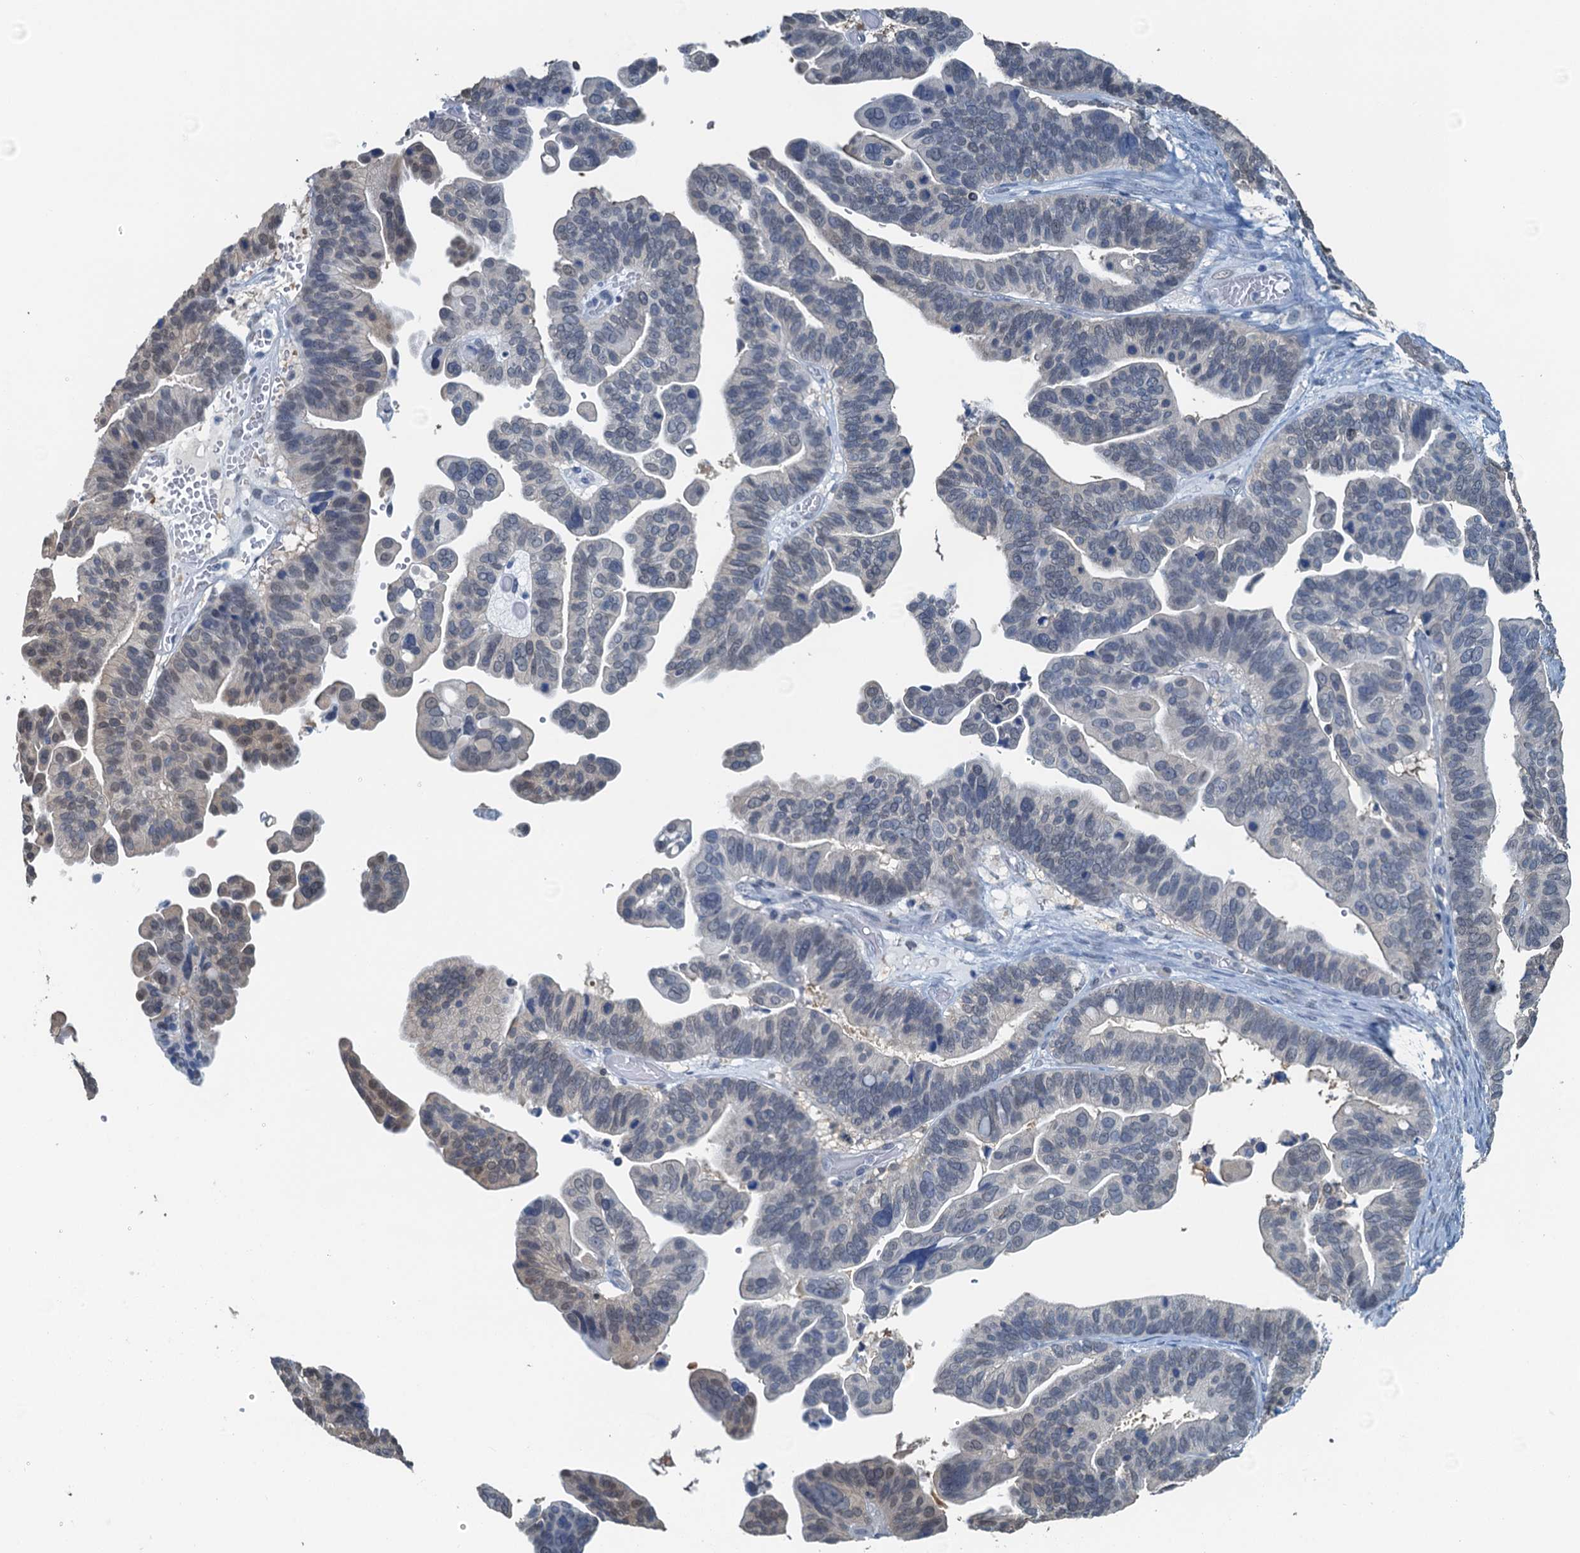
{"staining": {"intensity": "negative", "quantity": "none", "location": "none"}, "tissue": "ovarian cancer", "cell_type": "Tumor cells", "image_type": "cancer", "snomed": [{"axis": "morphology", "description": "Cystadenocarcinoma, serous, NOS"}, {"axis": "topography", "description": "Ovary"}], "caption": "A histopathology image of serous cystadenocarcinoma (ovarian) stained for a protein displays no brown staining in tumor cells. (DAB (3,3'-diaminobenzidine) immunohistochemistry visualized using brightfield microscopy, high magnification).", "gene": "AHCY", "patient": {"sex": "female", "age": 56}}